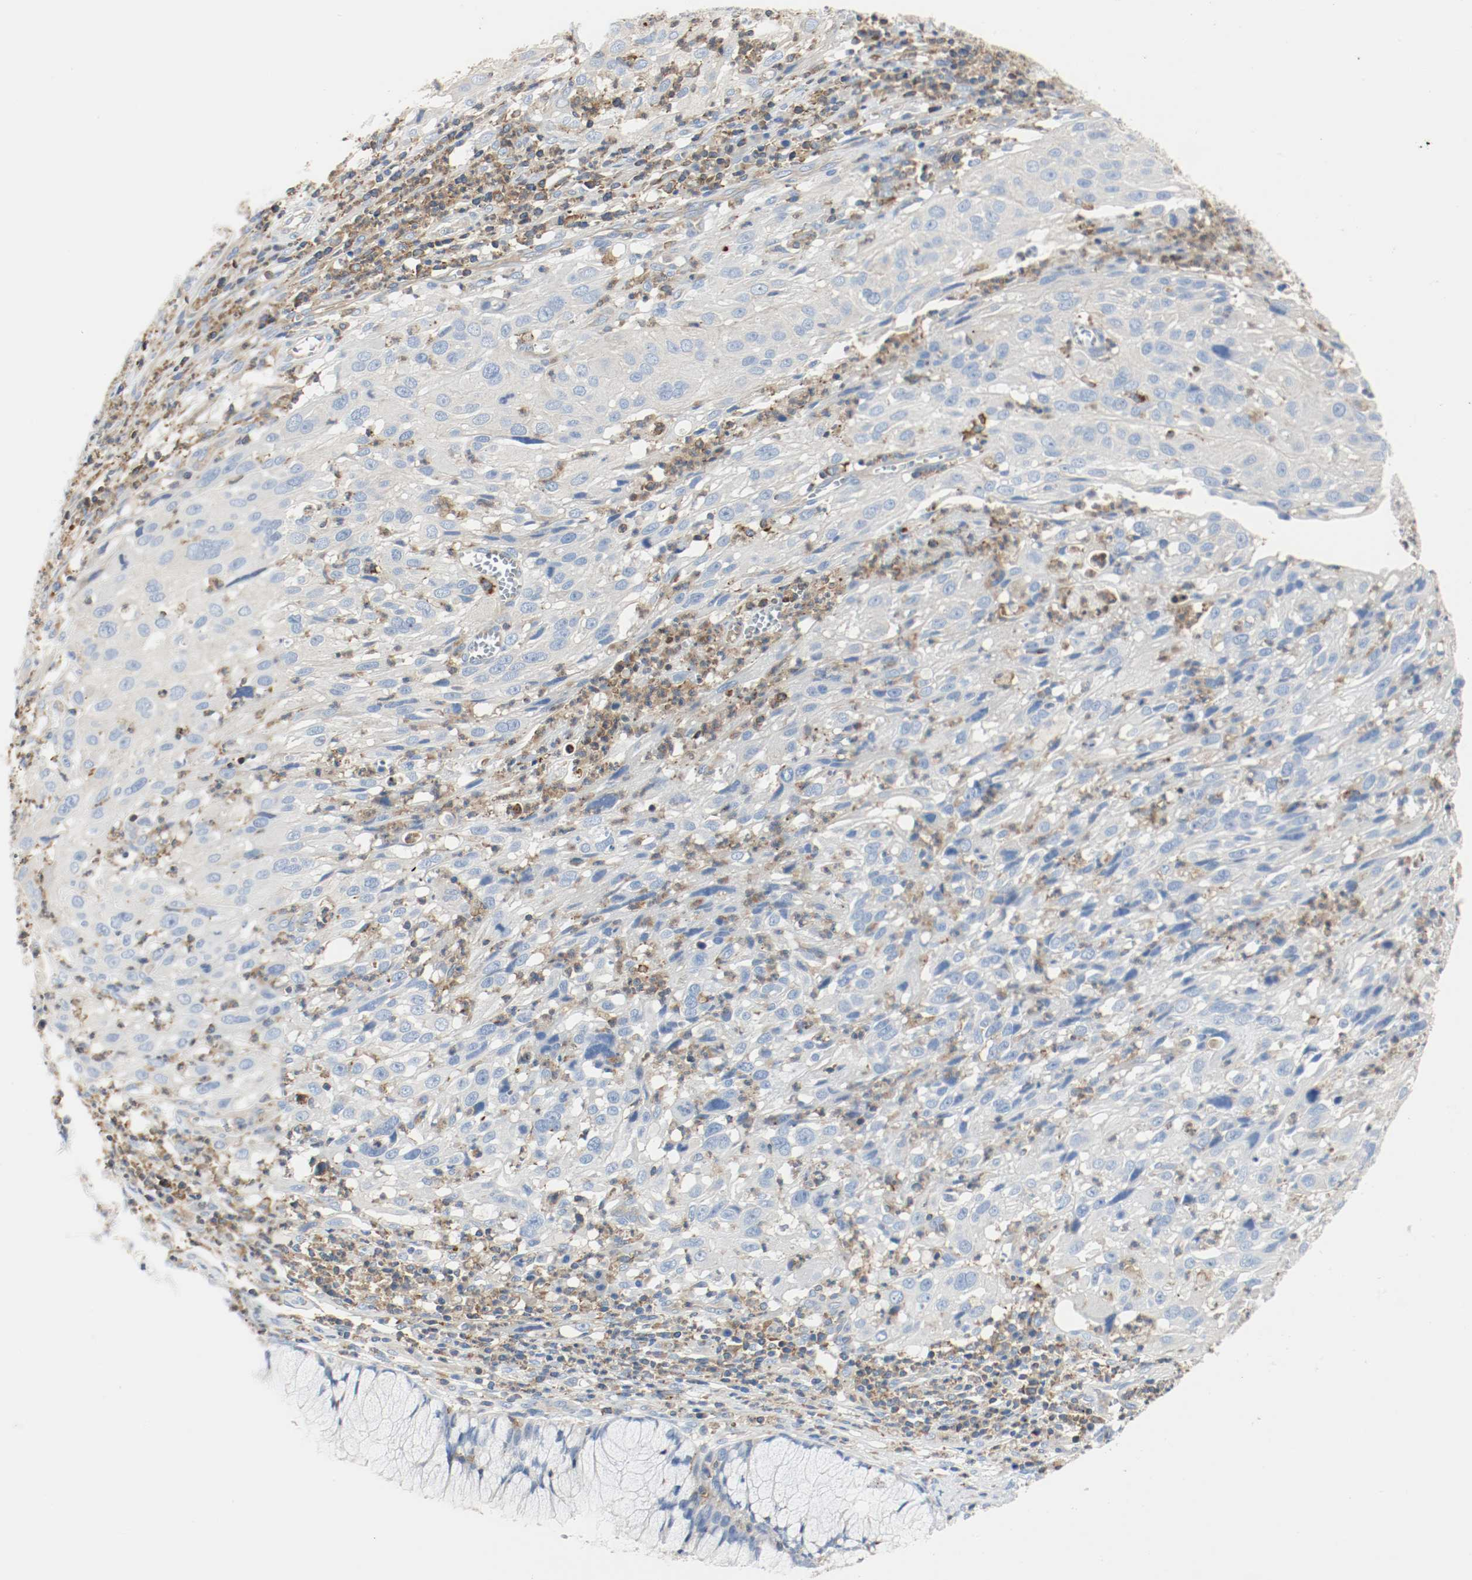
{"staining": {"intensity": "weak", "quantity": "25%-75%", "location": "cytoplasmic/membranous"}, "tissue": "cervical cancer", "cell_type": "Tumor cells", "image_type": "cancer", "snomed": [{"axis": "morphology", "description": "Squamous cell carcinoma, NOS"}, {"axis": "topography", "description": "Cervix"}], "caption": "Brown immunohistochemical staining in human squamous cell carcinoma (cervical) exhibits weak cytoplasmic/membranous staining in approximately 25%-75% of tumor cells. (DAB (3,3'-diaminobenzidine) IHC with brightfield microscopy, high magnification).", "gene": "ARPC1B", "patient": {"sex": "female", "age": 32}}